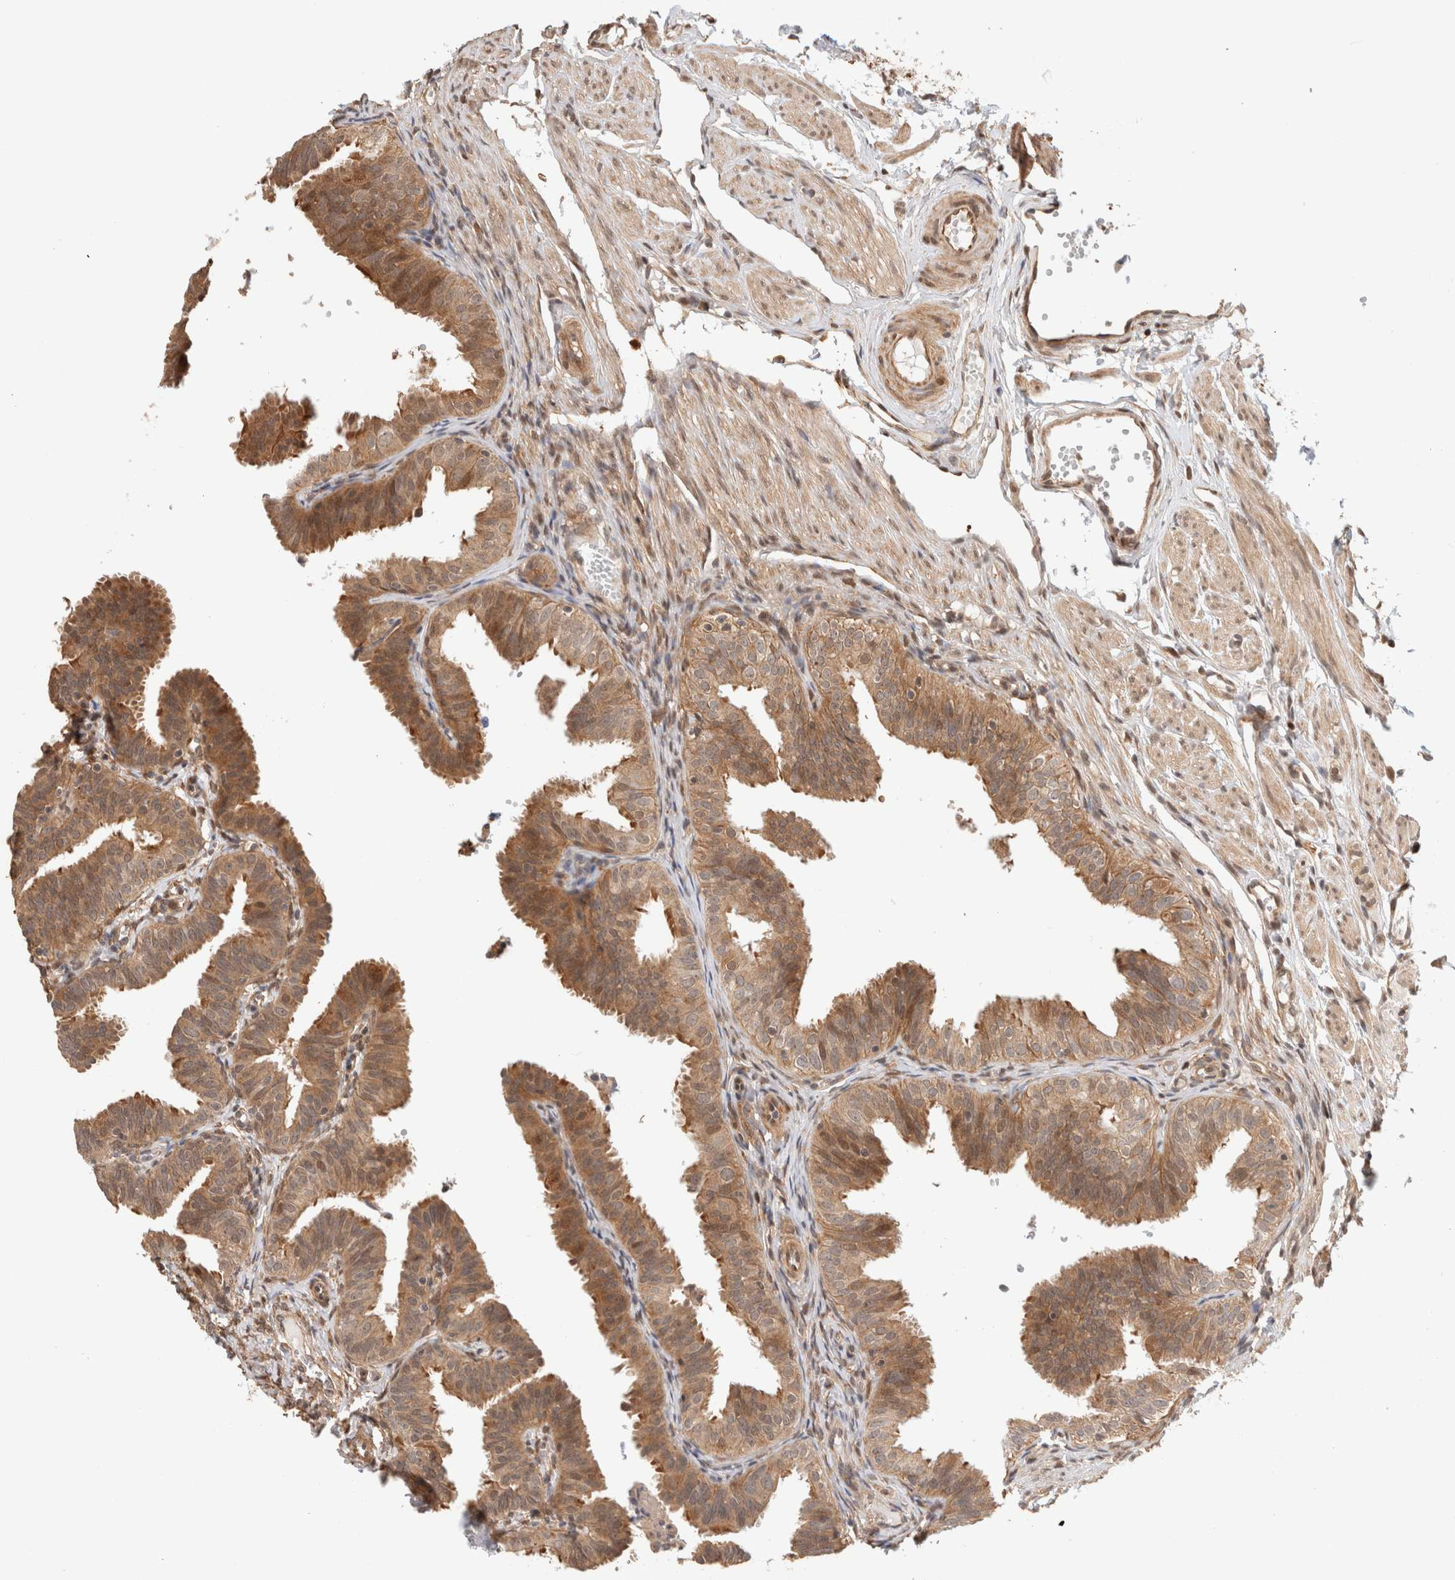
{"staining": {"intensity": "moderate", "quantity": ">75%", "location": "cytoplasmic/membranous"}, "tissue": "fallopian tube", "cell_type": "Glandular cells", "image_type": "normal", "snomed": [{"axis": "morphology", "description": "Normal tissue, NOS"}, {"axis": "topography", "description": "Fallopian tube"}], "caption": "High-magnification brightfield microscopy of benign fallopian tube stained with DAB (brown) and counterstained with hematoxylin (blue). glandular cells exhibit moderate cytoplasmic/membranous expression is seen in approximately>75% of cells.", "gene": "OTUD6B", "patient": {"sex": "female", "age": 35}}